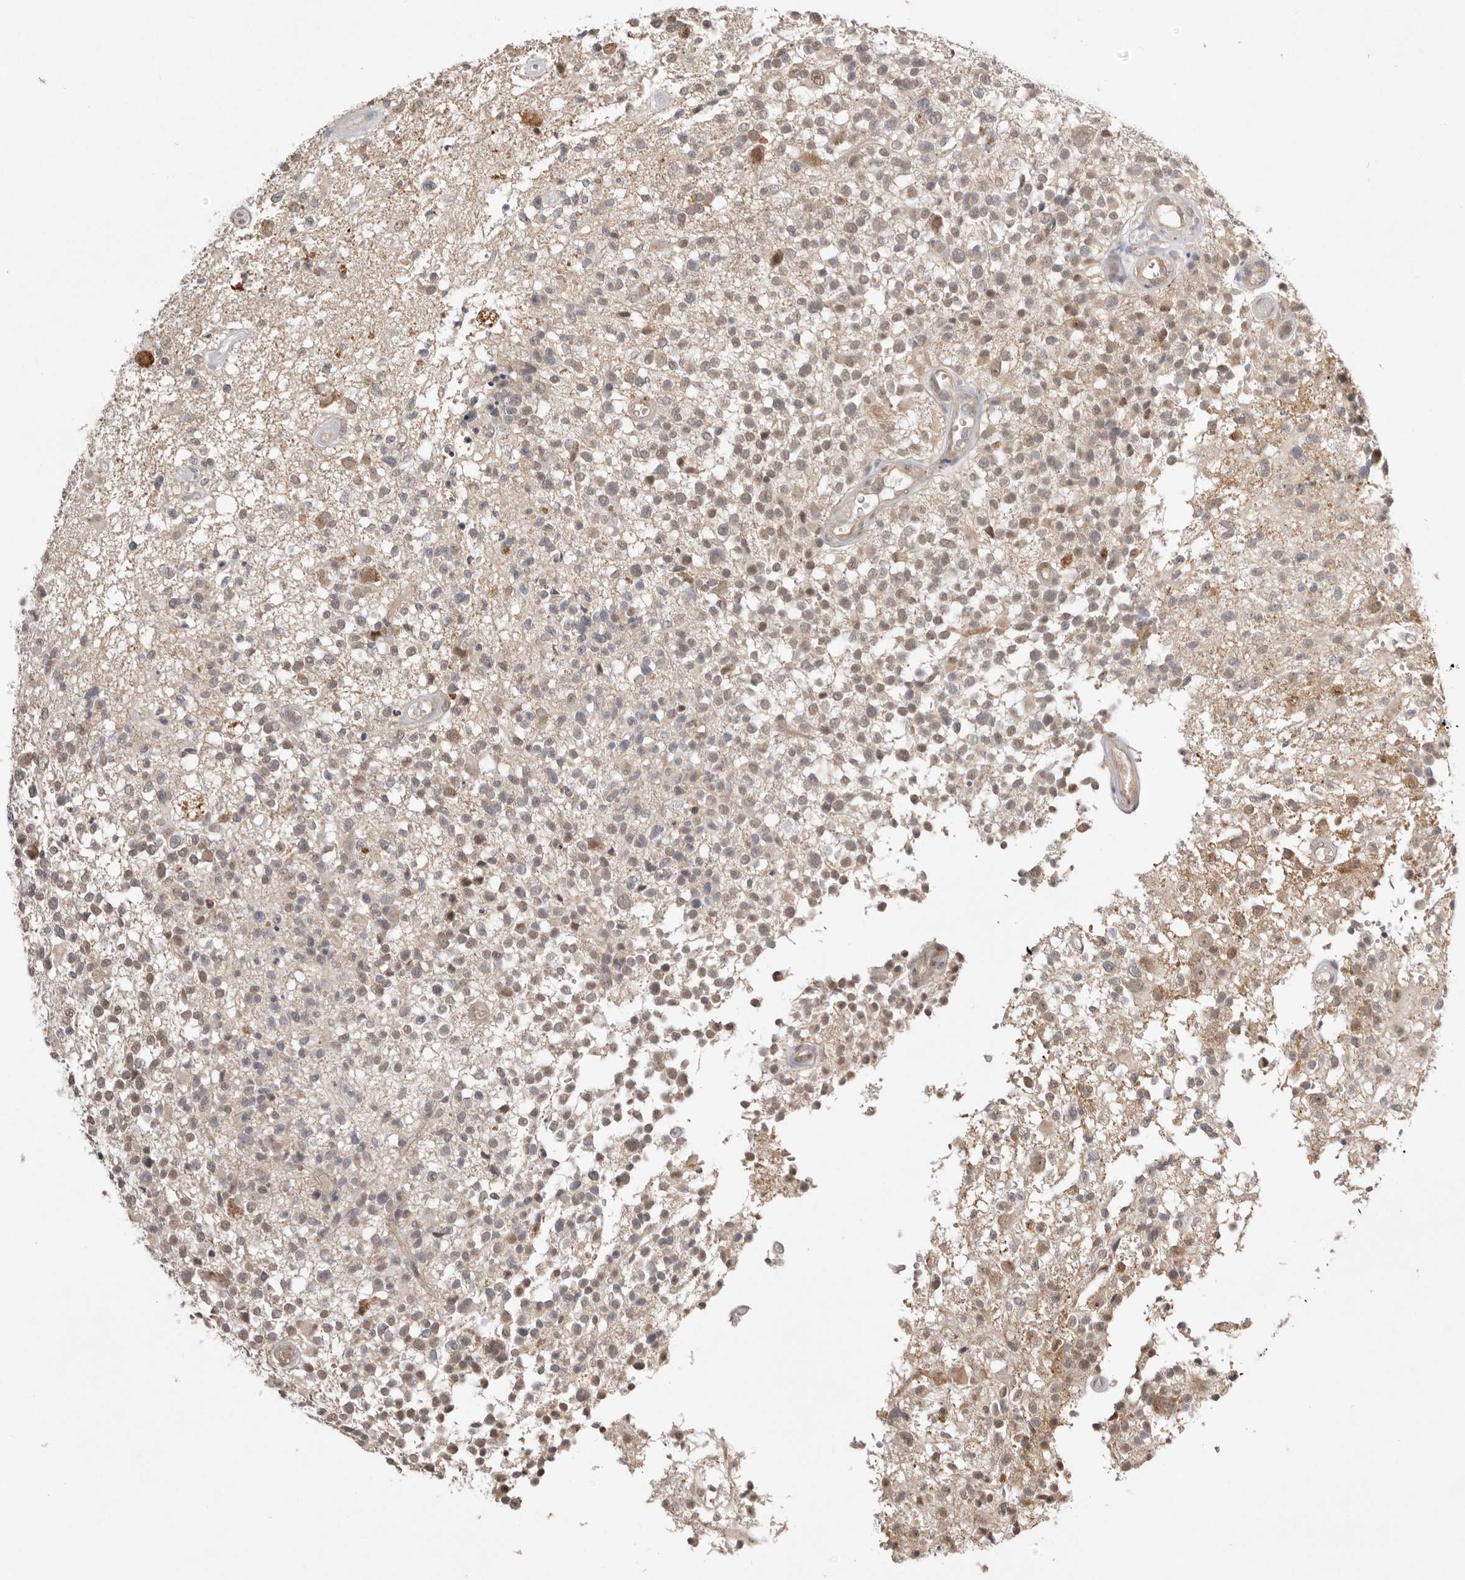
{"staining": {"intensity": "weak", "quantity": "25%-75%", "location": "cytoplasmic/membranous,nuclear"}, "tissue": "glioma", "cell_type": "Tumor cells", "image_type": "cancer", "snomed": [{"axis": "morphology", "description": "Glioma, malignant, High grade"}, {"axis": "morphology", "description": "Glioblastoma, NOS"}, {"axis": "topography", "description": "Brain"}], "caption": "Protein expression analysis of malignant glioma (high-grade) demonstrates weak cytoplasmic/membranous and nuclear expression in approximately 25%-75% of tumor cells.", "gene": "NSUN4", "patient": {"sex": "male", "age": 60}}